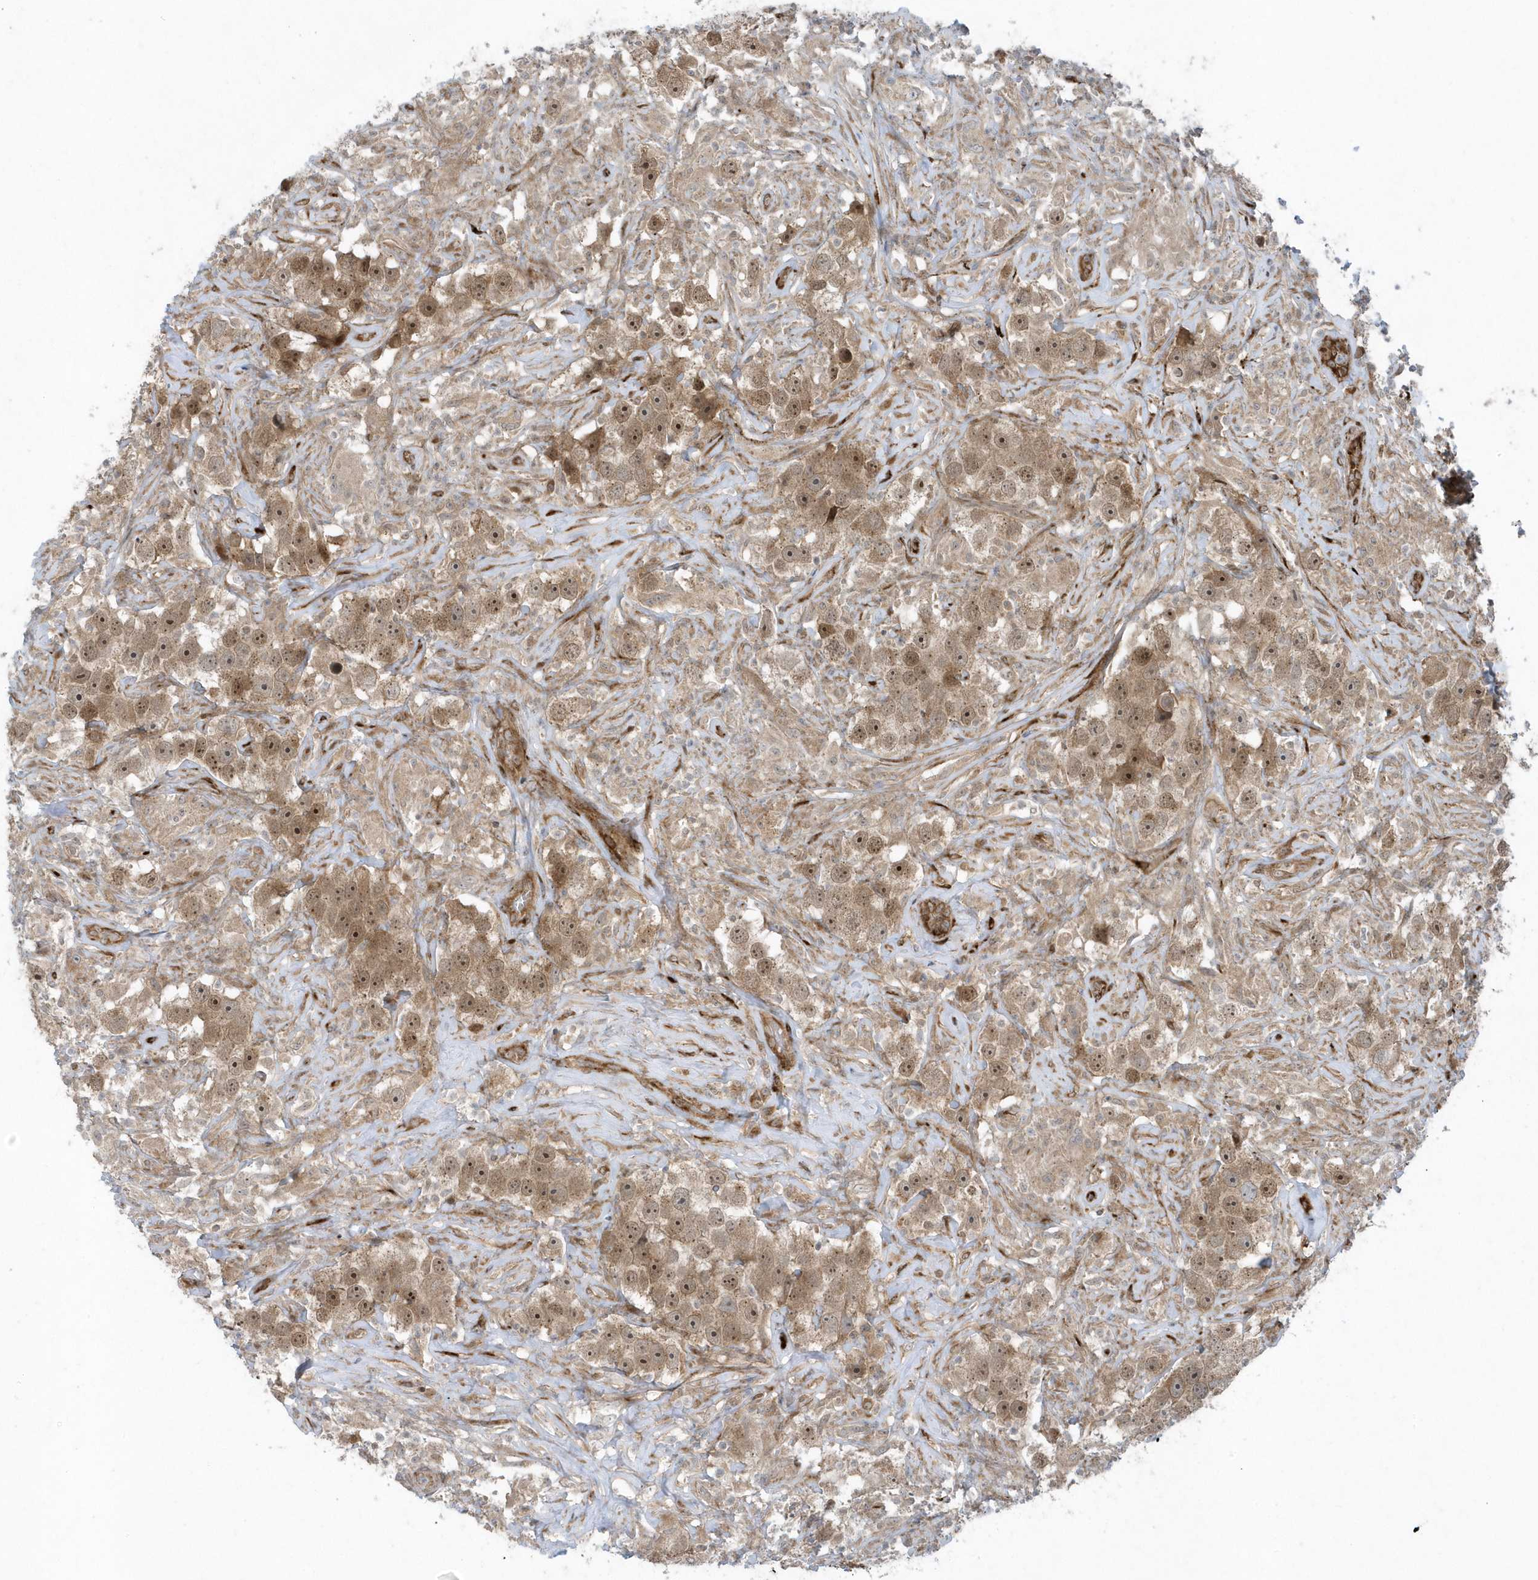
{"staining": {"intensity": "moderate", "quantity": ">75%", "location": "cytoplasmic/membranous,nuclear"}, "tissue": "testis cancer", "cell_type": "Tumor cells", "image_type": "cancer", "snomed": [{"axis": "morphology", "description": "Seminoma, NOS"}, {"axis": "topography", "description": "Testis"}], "caption": "Testis cancer stained with a brown dye displays moderate cytoplasmic/membranous and nuclear positive staining in approximately >75% of tumor cells.", "gene": "FAM98A", "patient": {"sex": "male", "age": 49}}